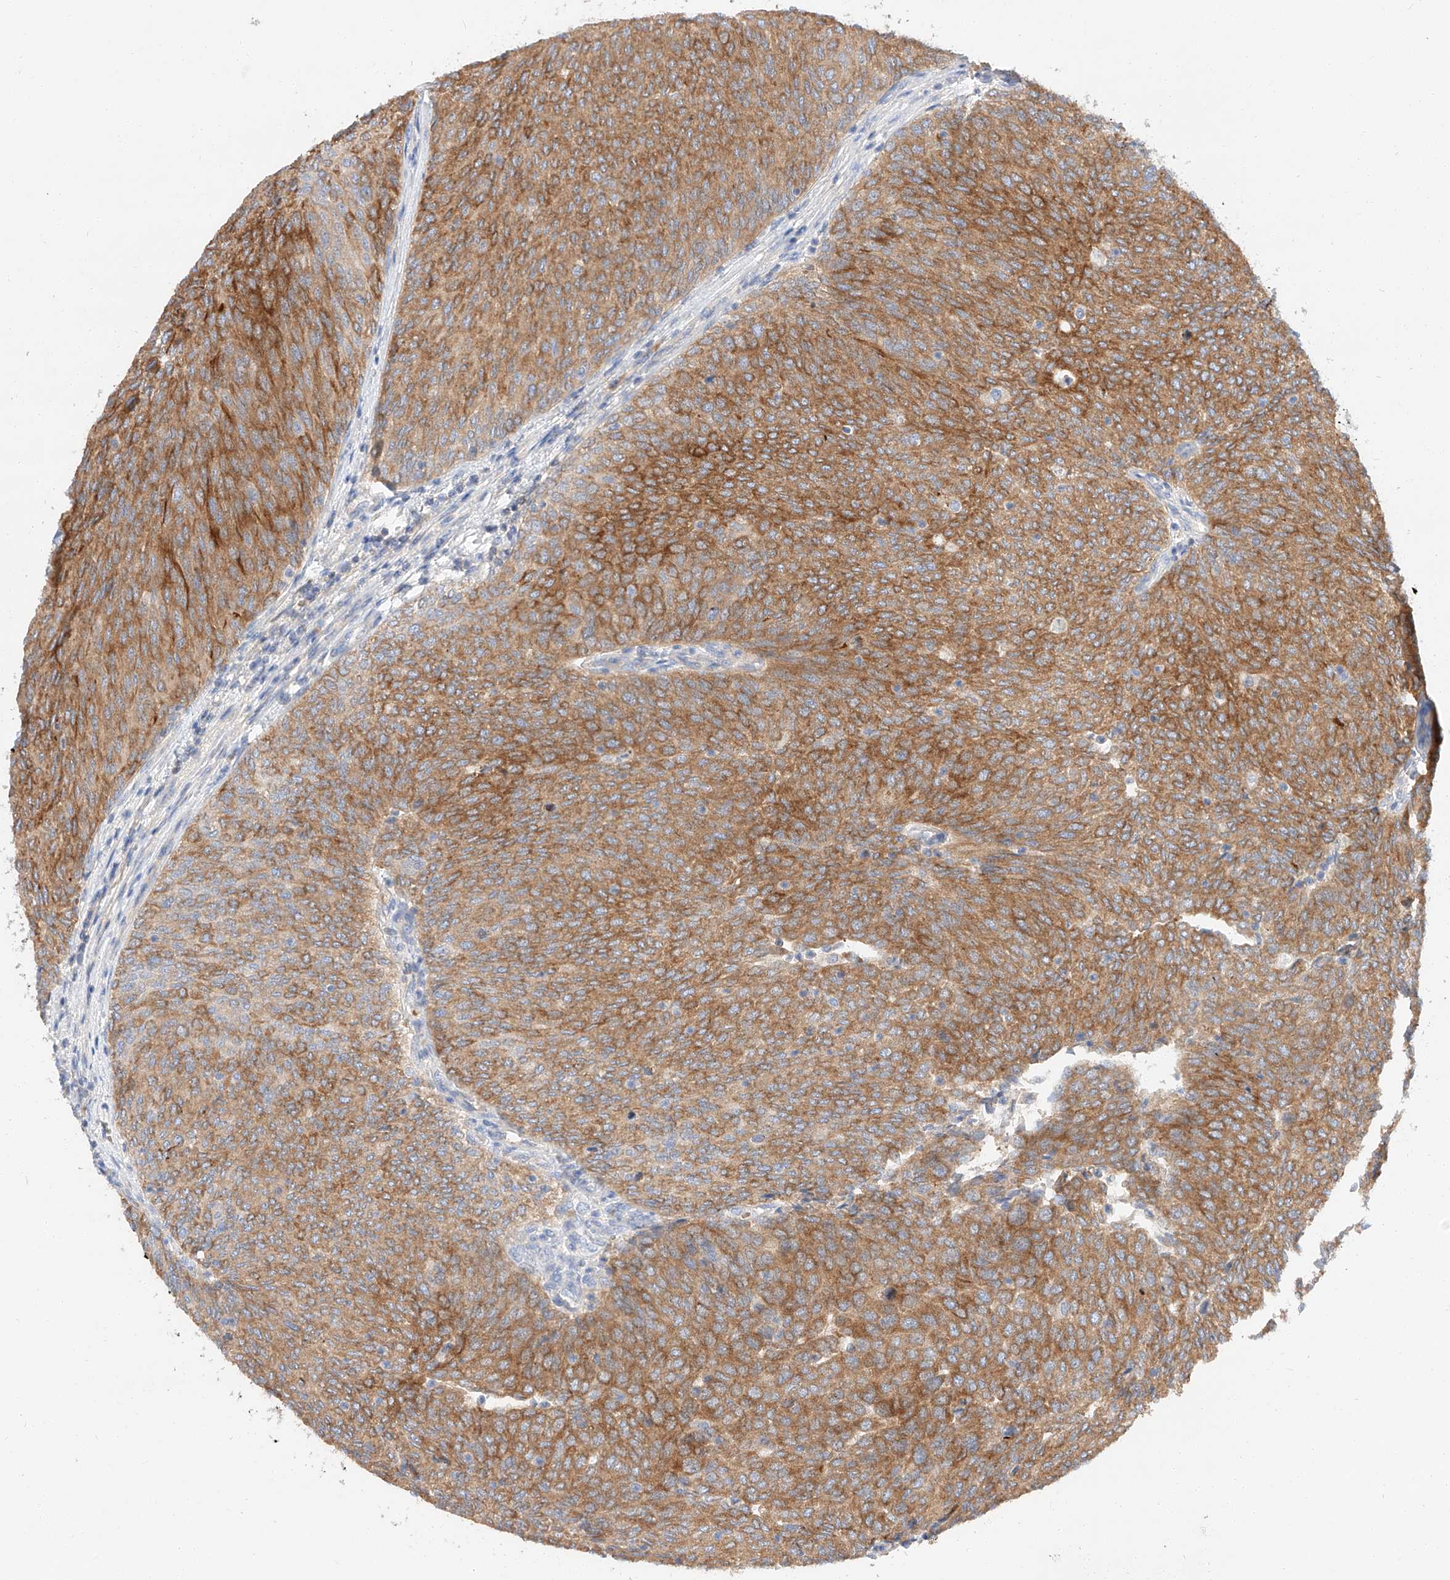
{"staining": {"intensity": "strong", "quantity": ">75%", "location": "cytoplasmic/membranous"}, "tissue": "urothelial cancer", "cell_type": "Tumor cells", "image_type": "cancer", "snomed": [{"axis": "morphology", "description": "Urothelial carcinoma, Low grade"}, {"axis": "topography", "description": "Urinary bladder"}], "caption": "Urothelial cancer tissue shows strong cytoplasmic/membranous positivity in about >75% of tumor cells", "gene": "MAP7", "patient": {"sex": "female", "age": 79}}